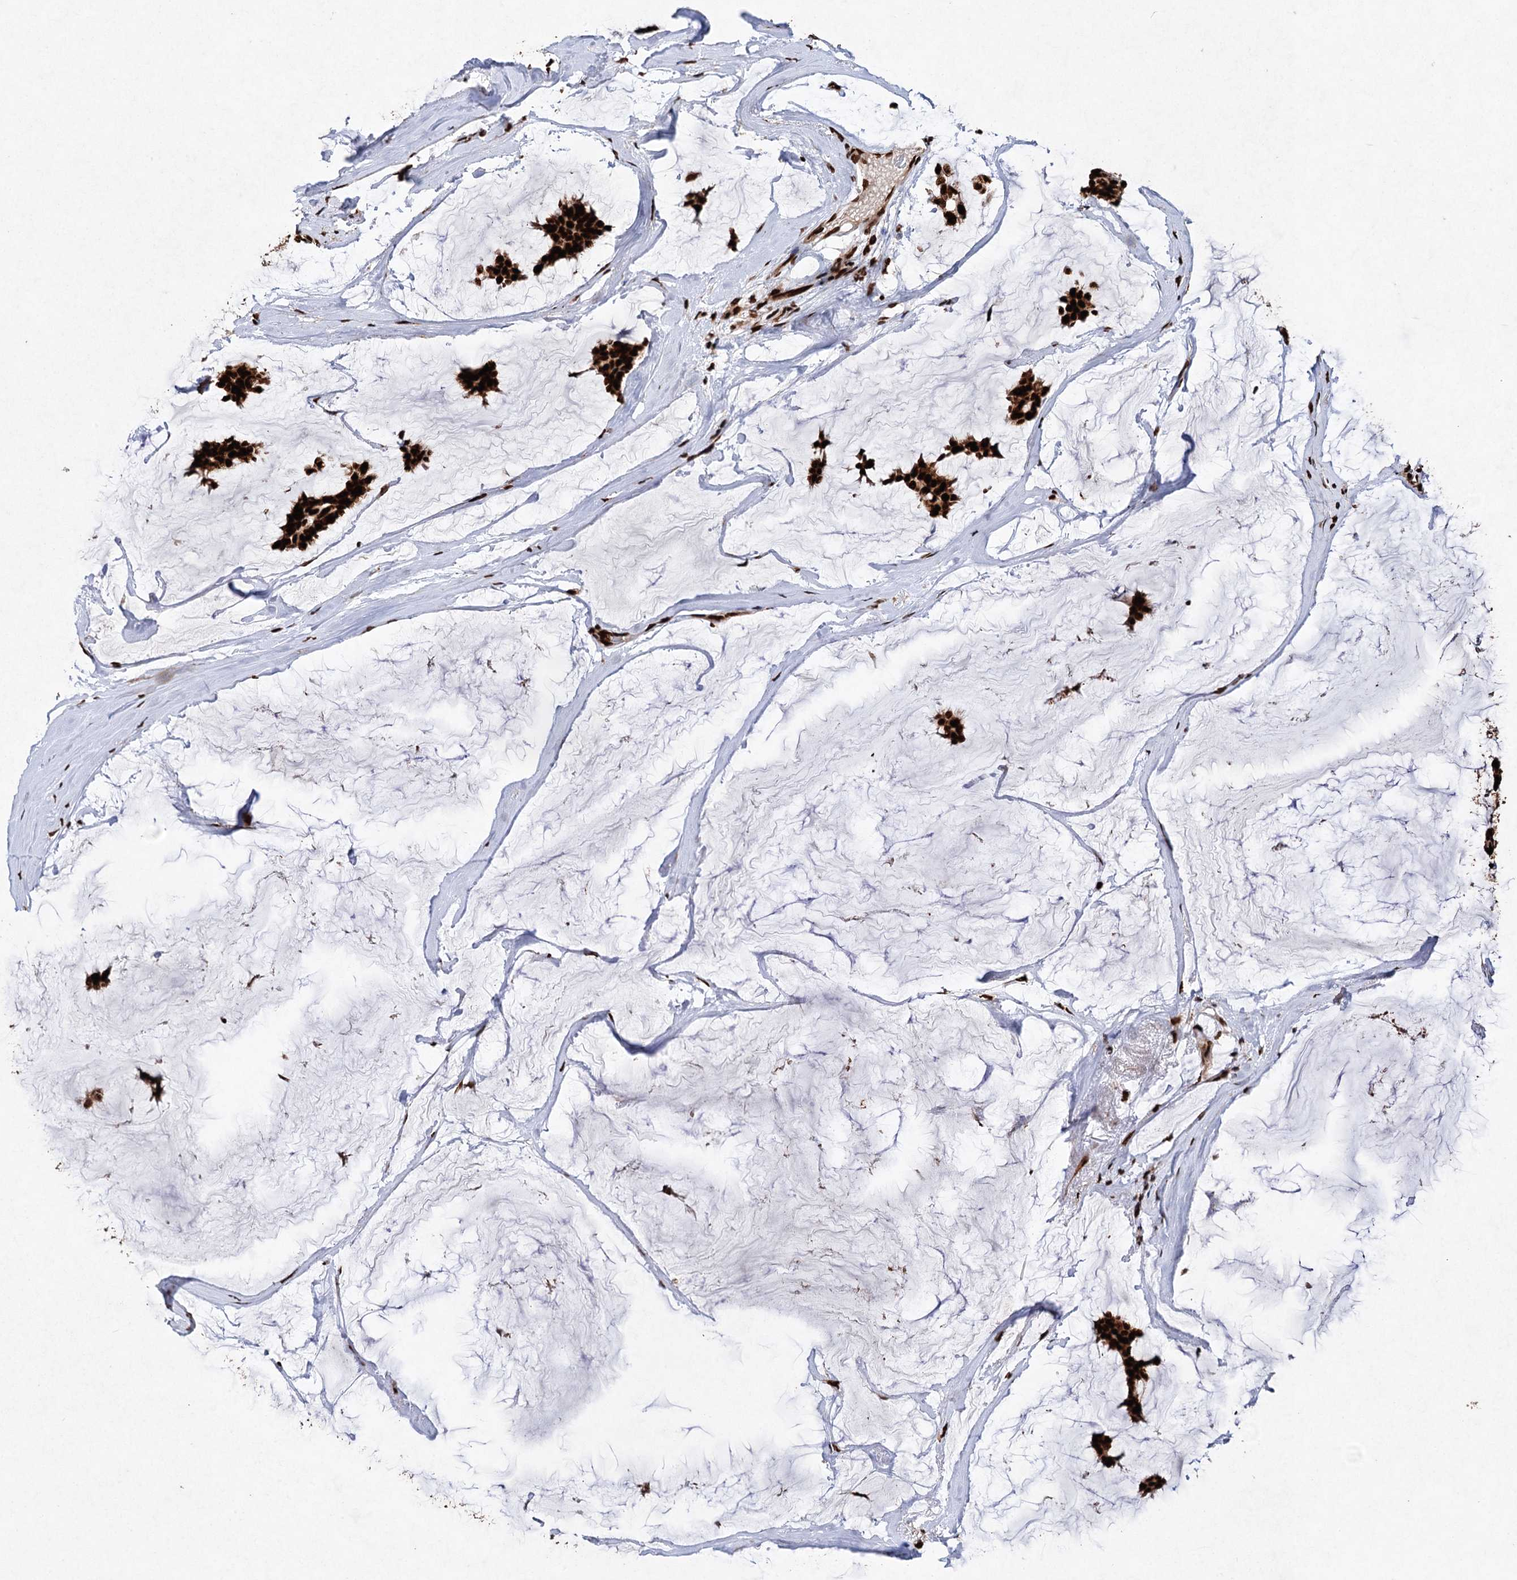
{"staining": {"intensity": "strong", "quantity": ">75%", "location": "nuclear"}, "tissue": "breast cancer", "cell_type": "Tumor cells", "image_type": "cancer", "snomed": [{"axis": "morphology", "description": "Duct carcinoma"}, {"axis": "topography", "description": "Breast"}], "caption": "Strong nuclear protein positivity is identified in approximately >75% of tumor cells in breast cancer (infiltrating ductal carcinoma).", "gene": "MATR3", "patient": {"sex": "female", "age": 93}}